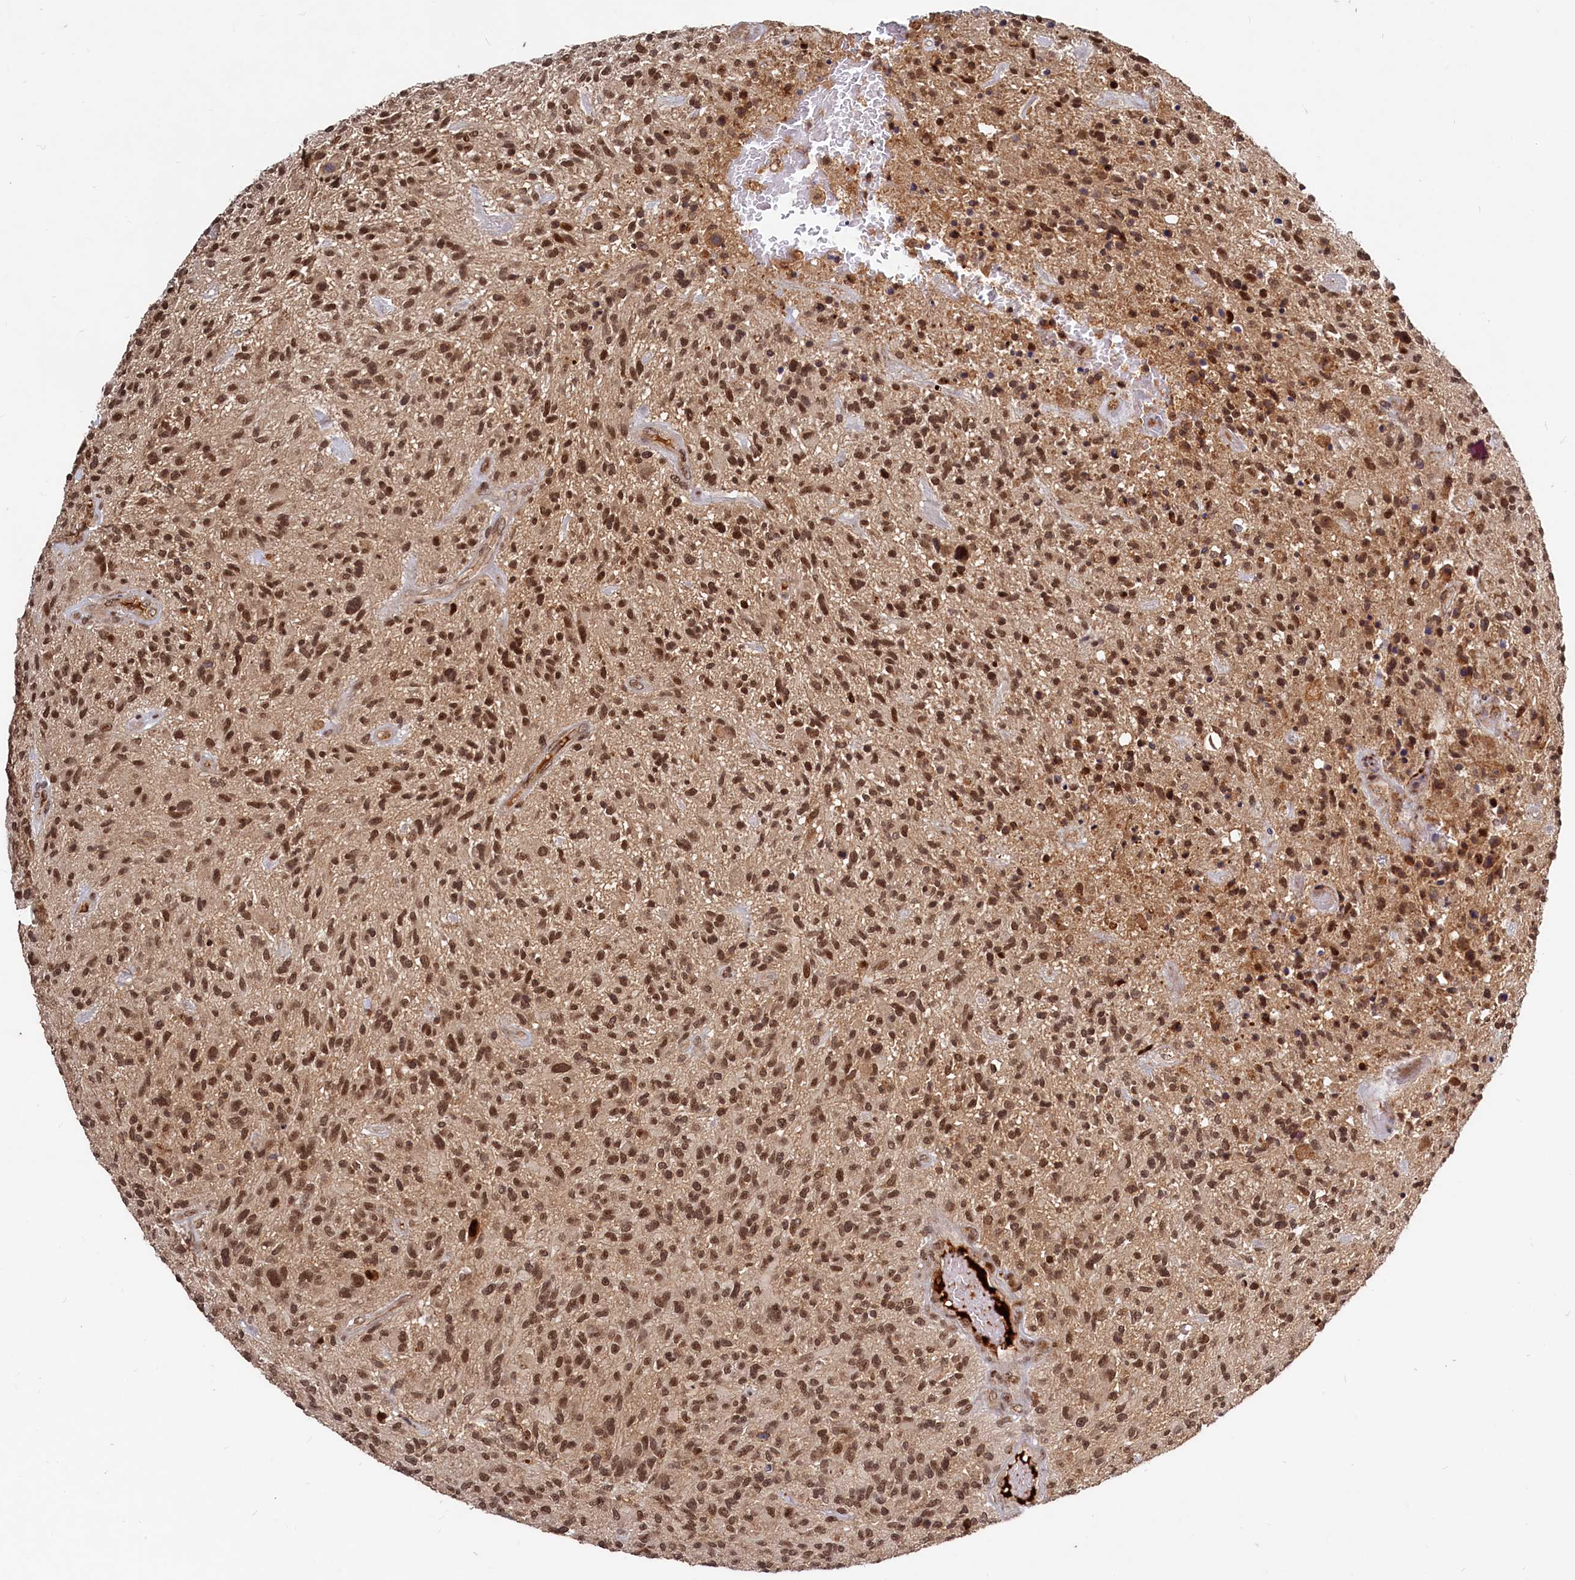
{"staining": {"intensity": "moderate", "quantity": ">75%", "location": "nuclear"}, "tissue": "glioma", "cell_type": "Tumor cells", "image_type": "cancer", "snomed": [{"axis": "morphology", "description": "Glioma, malignant, High grade"}, {"axis": "topography", "description": "Brain"}], "caption": "Glioma stained for a protein exhibits moderate nuclear positivity in tumor cells.", "gene": "TRAPPC4", "patient": {"sex": "male", "age": 47}}